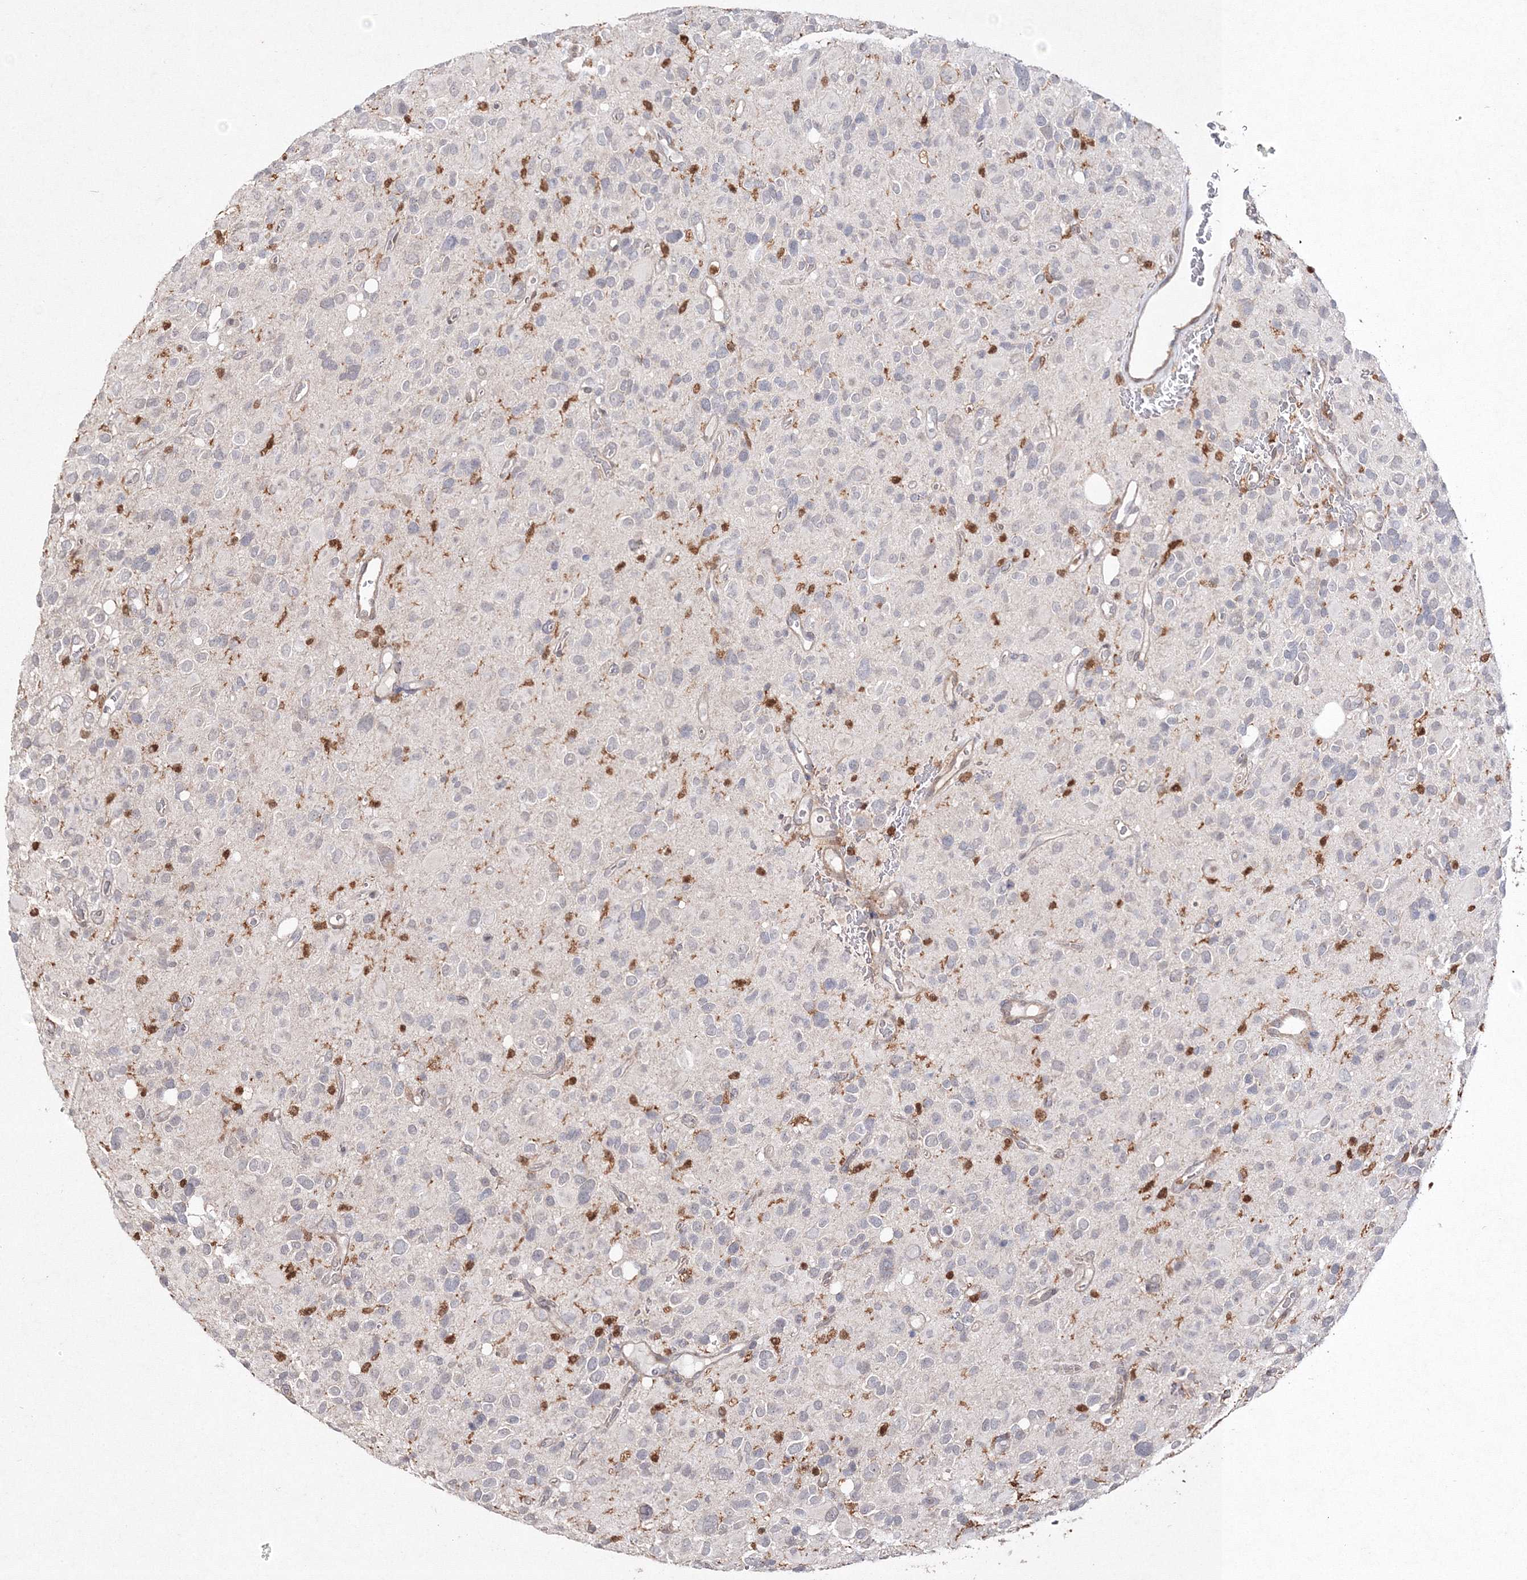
{"staining": {"intensity": "negative", "quantity": "none", "location": "none"}, "tissue": "glioma", "cell_type": "Tumor cells", "image_type": "cancer", "snomed": [{"axis": "morphology", "description": "Glioma, malignant, High grade"}, {"axis": "topography", "description": "Brain"}], "caption": "DAB (3,3'-diaminobenzidine) immunohistochemical staining of human malignant glioma (high-grade) demonstrates no significant positivity in tumor cells. (DAB immunohistochemistry visualized using brightfield microscopy, high magnification).", "gene": "S100A11", "patient": {"sex": "male", "age": 48}}